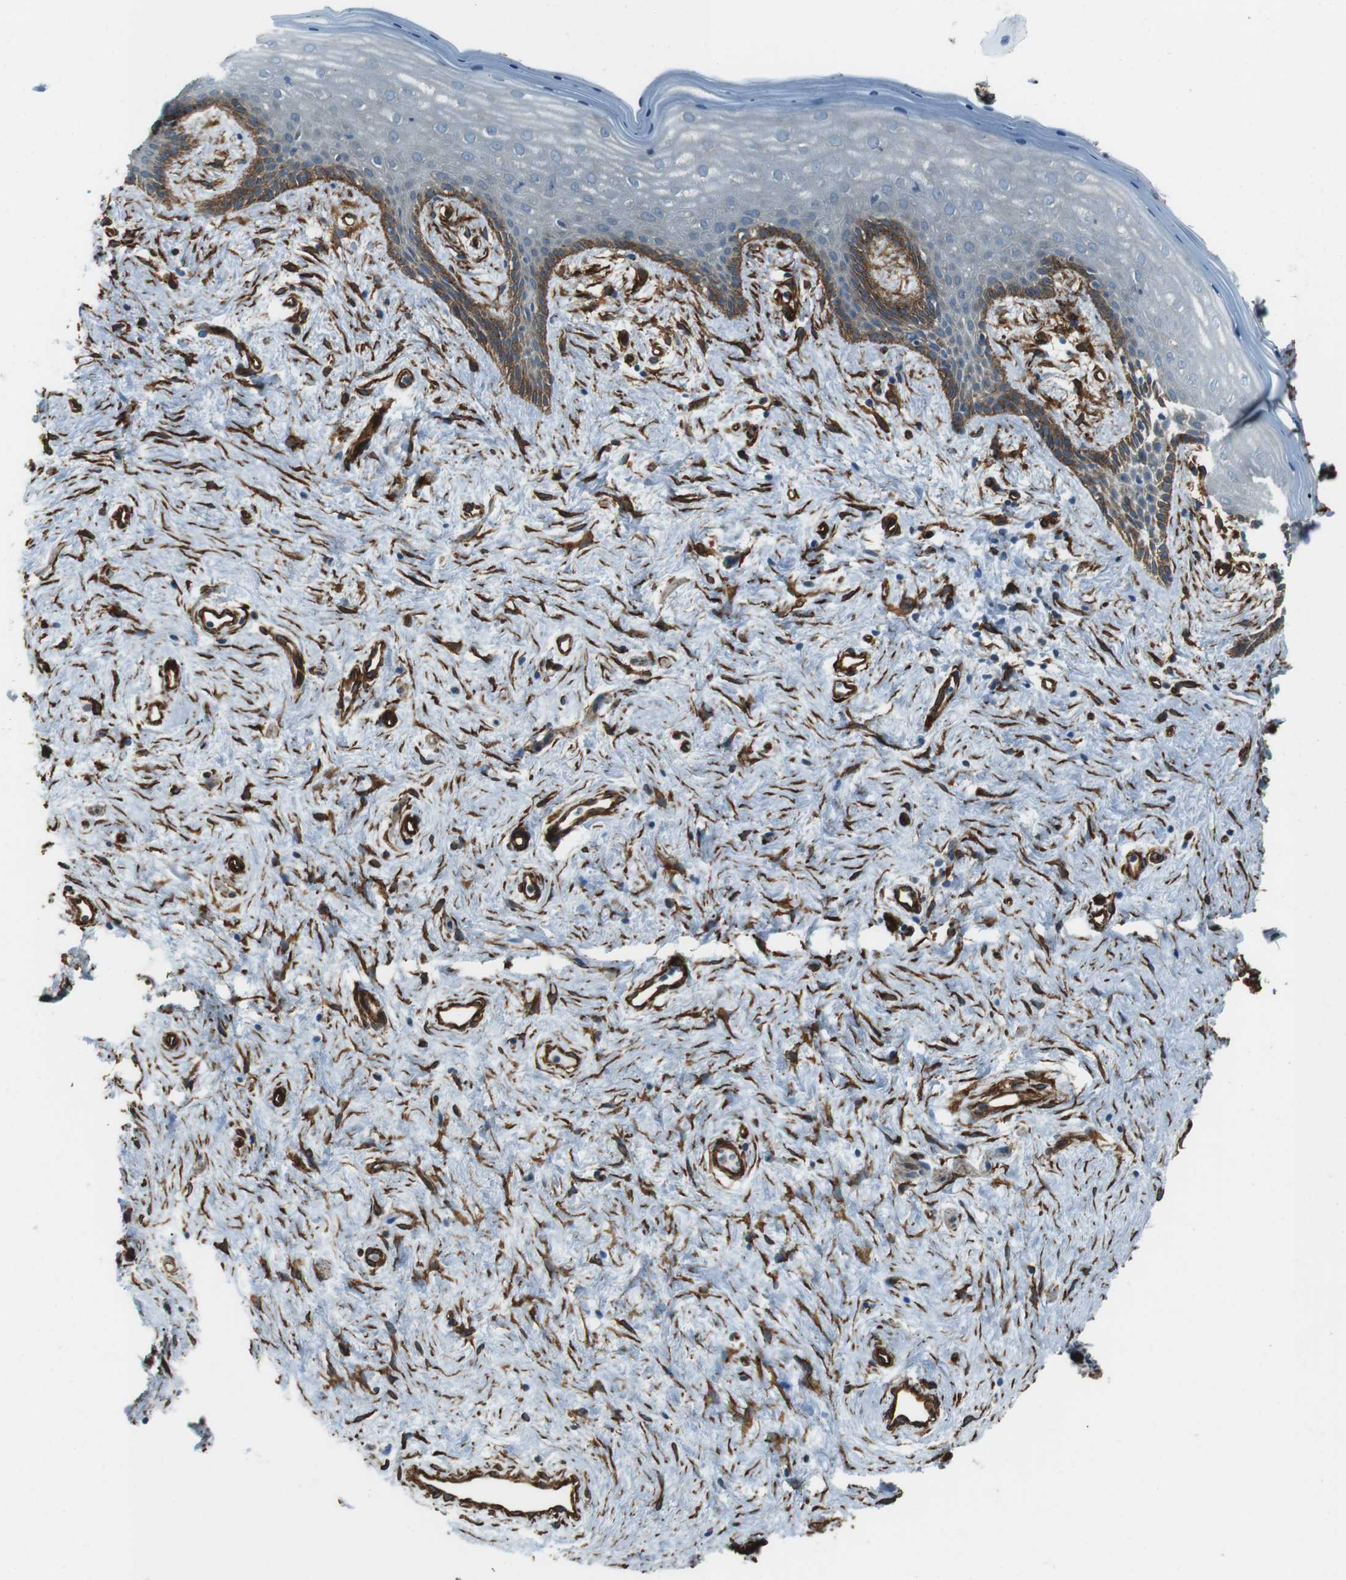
{"staining": {"intensity": "strong", "quantity": "<25%", "location": "cytoplasmic/membranous"}, "tissue": "vagina", "cell_type": "Squamous epithelial cells", "image_type": "normal", "snomed": [{"axis": "morphology", "description": "Normal tissue, NOS"}, {"axis": "topography", "description": "Vagina"}], "caption": "Strong cytoplasmic/membranous protein staining is identified in about <25% of squamous epithelial cells in vagina. (brown staining indicates protein expression, while blue staining denotes nuclei).", "gene": "ODR4", "patient": {"sex": "female", "age": 44}}